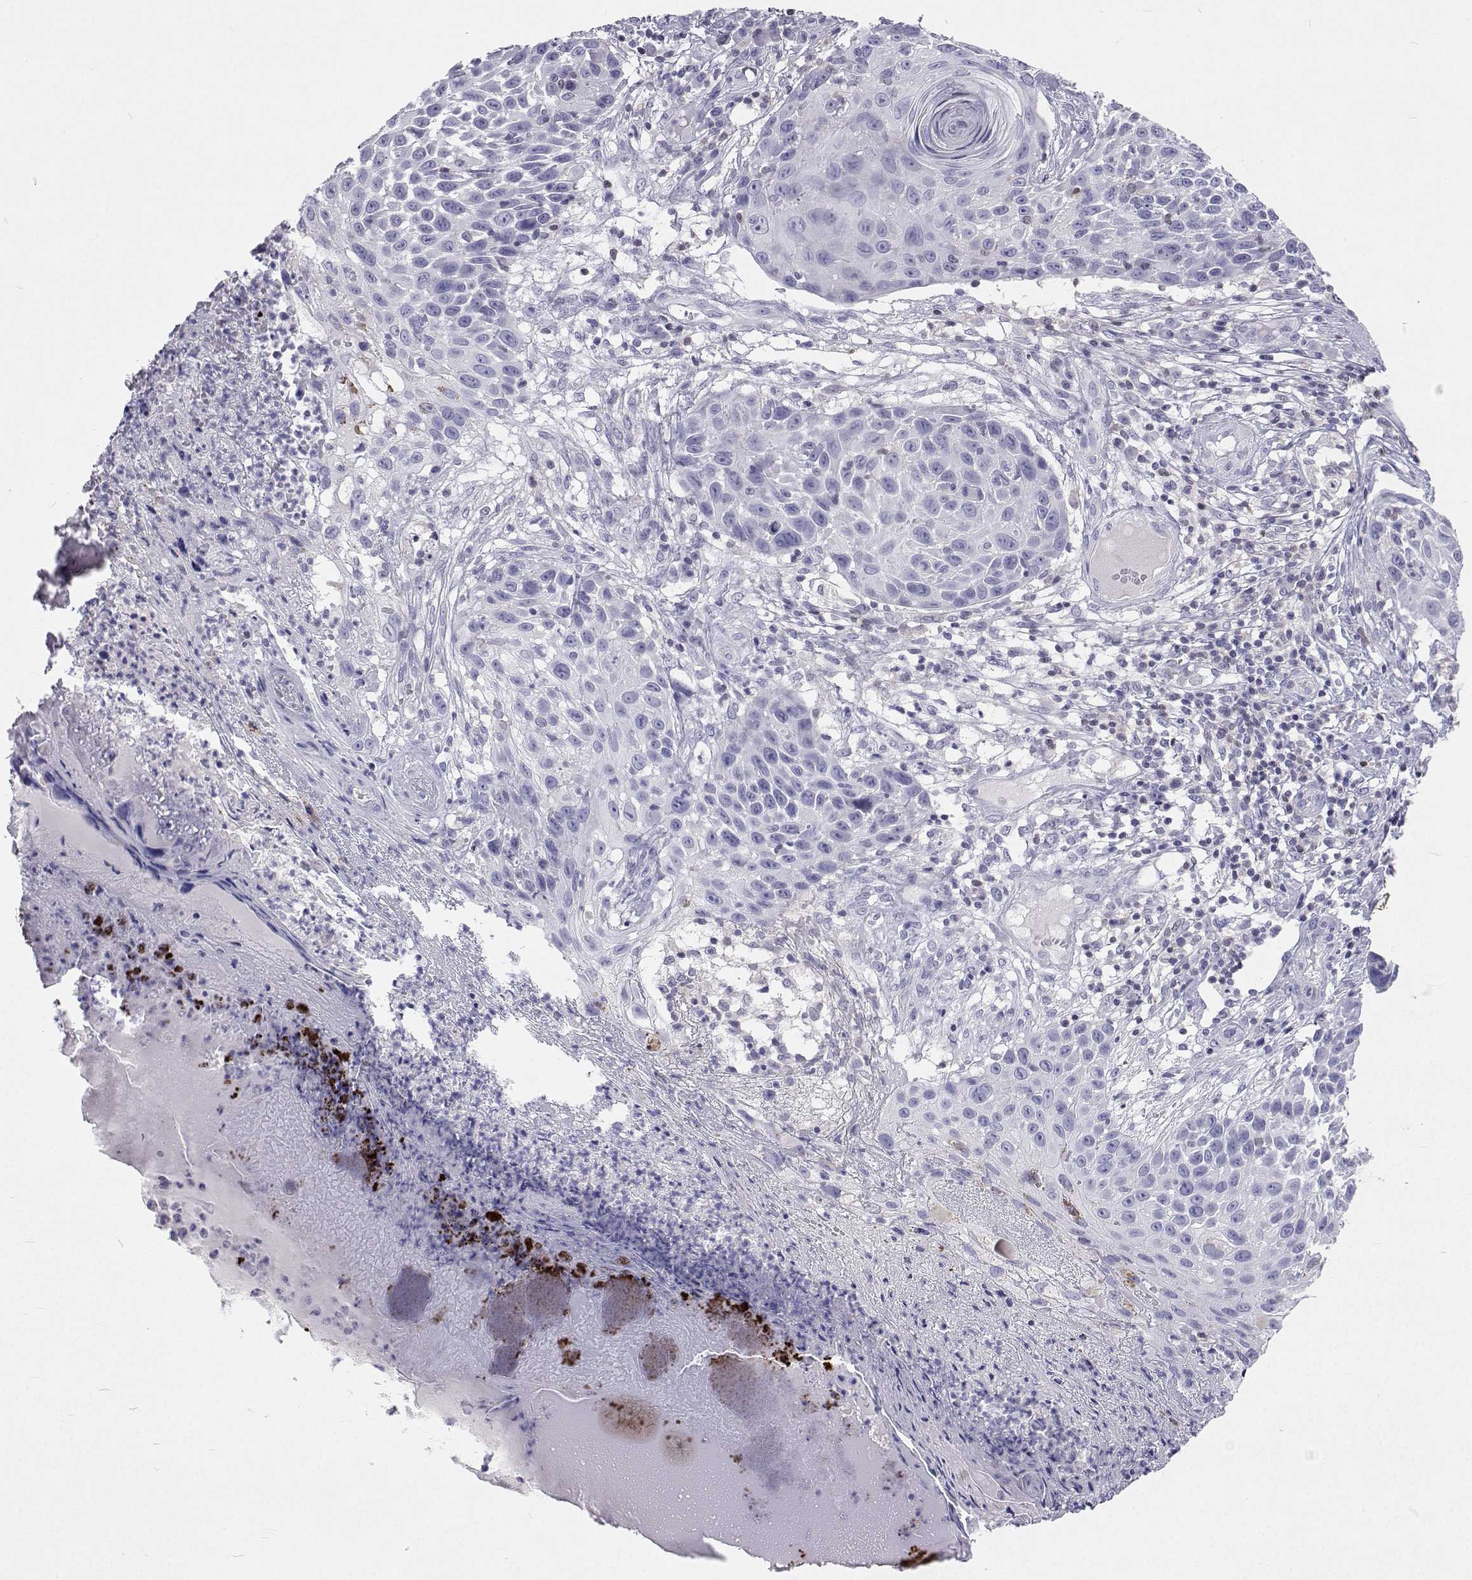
{"staining": {"intensity": "negative", "quantity": "none", "location": "none"}, "tissue": "skin cancer", "cell_type": "Tumor cells", "image_type": "cancer", "snomed": [{"axis": "morphology", "description": "Squamous cell carcinoma, NOS"}, {"axis": "topography", "description": "Skin"}], "caption": "Tumor cells are negative for protein expression in human skin cancer (squamous cell carcinoma).", "gene": "GALM", "patient": {"sex": "male", "age": 92}}